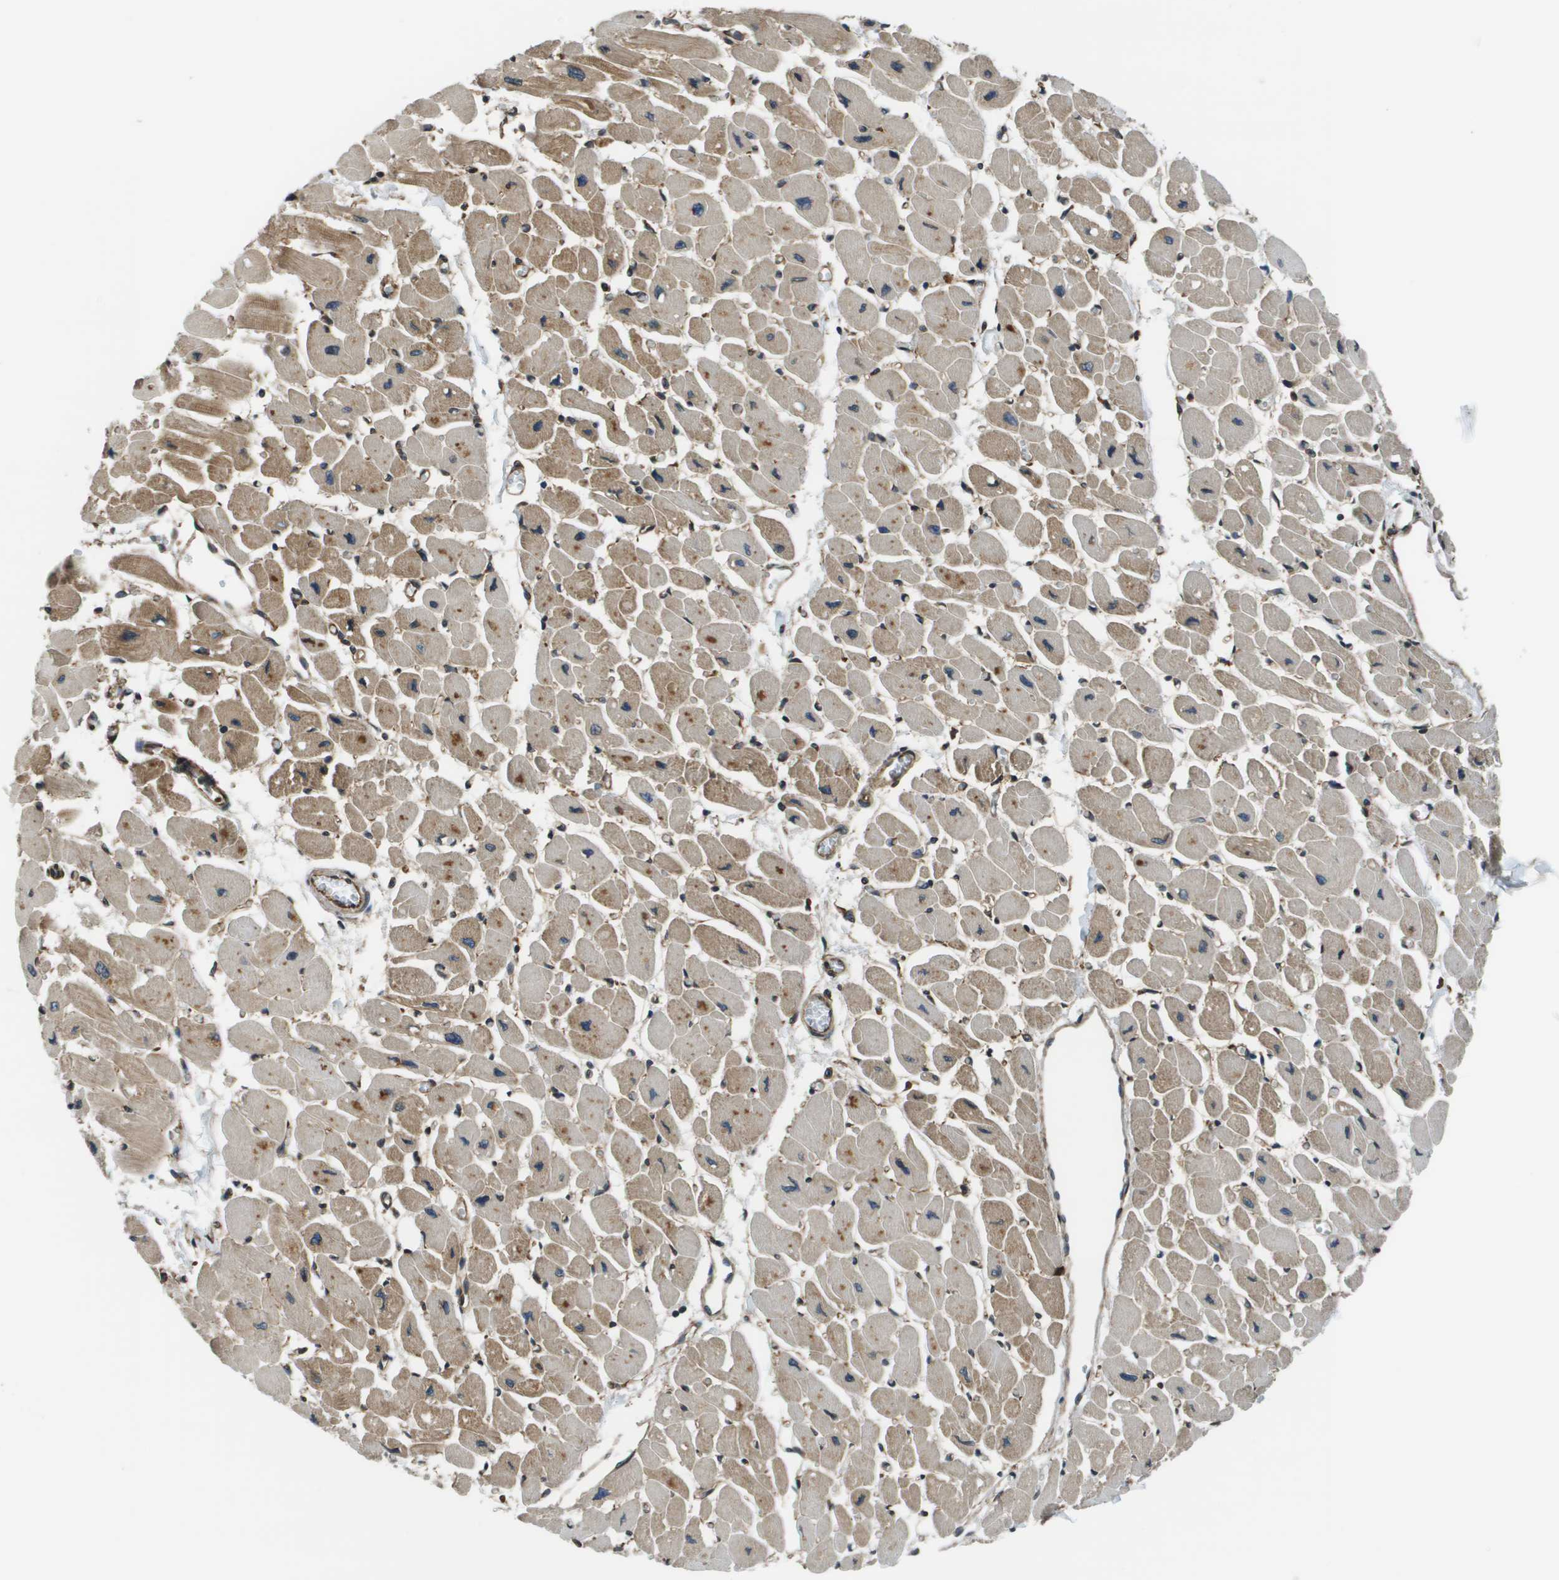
{"staining": {"intensity": "moderate", "quantity": ">75%", "location": "cytoplasmic/membranous"}, "tissue": "heart muscle", "cell_type": "Cardiomyocytes", "image_type": "normal", "snomed": [{"axis": "morphology", "description": "Normal tissue, NOS"}, {"axis": "topography", "description": "Heart"}], "caption": "Protein staining reveals moderate cytoplasmic/membranous staining in approximately >75% of cardiomyocytes in normal heart muscle. (DAB IHC with brightfield microscopy, high magnification).", "gene": "SEC62", "patient": {"sex": "female", "age": 54}}